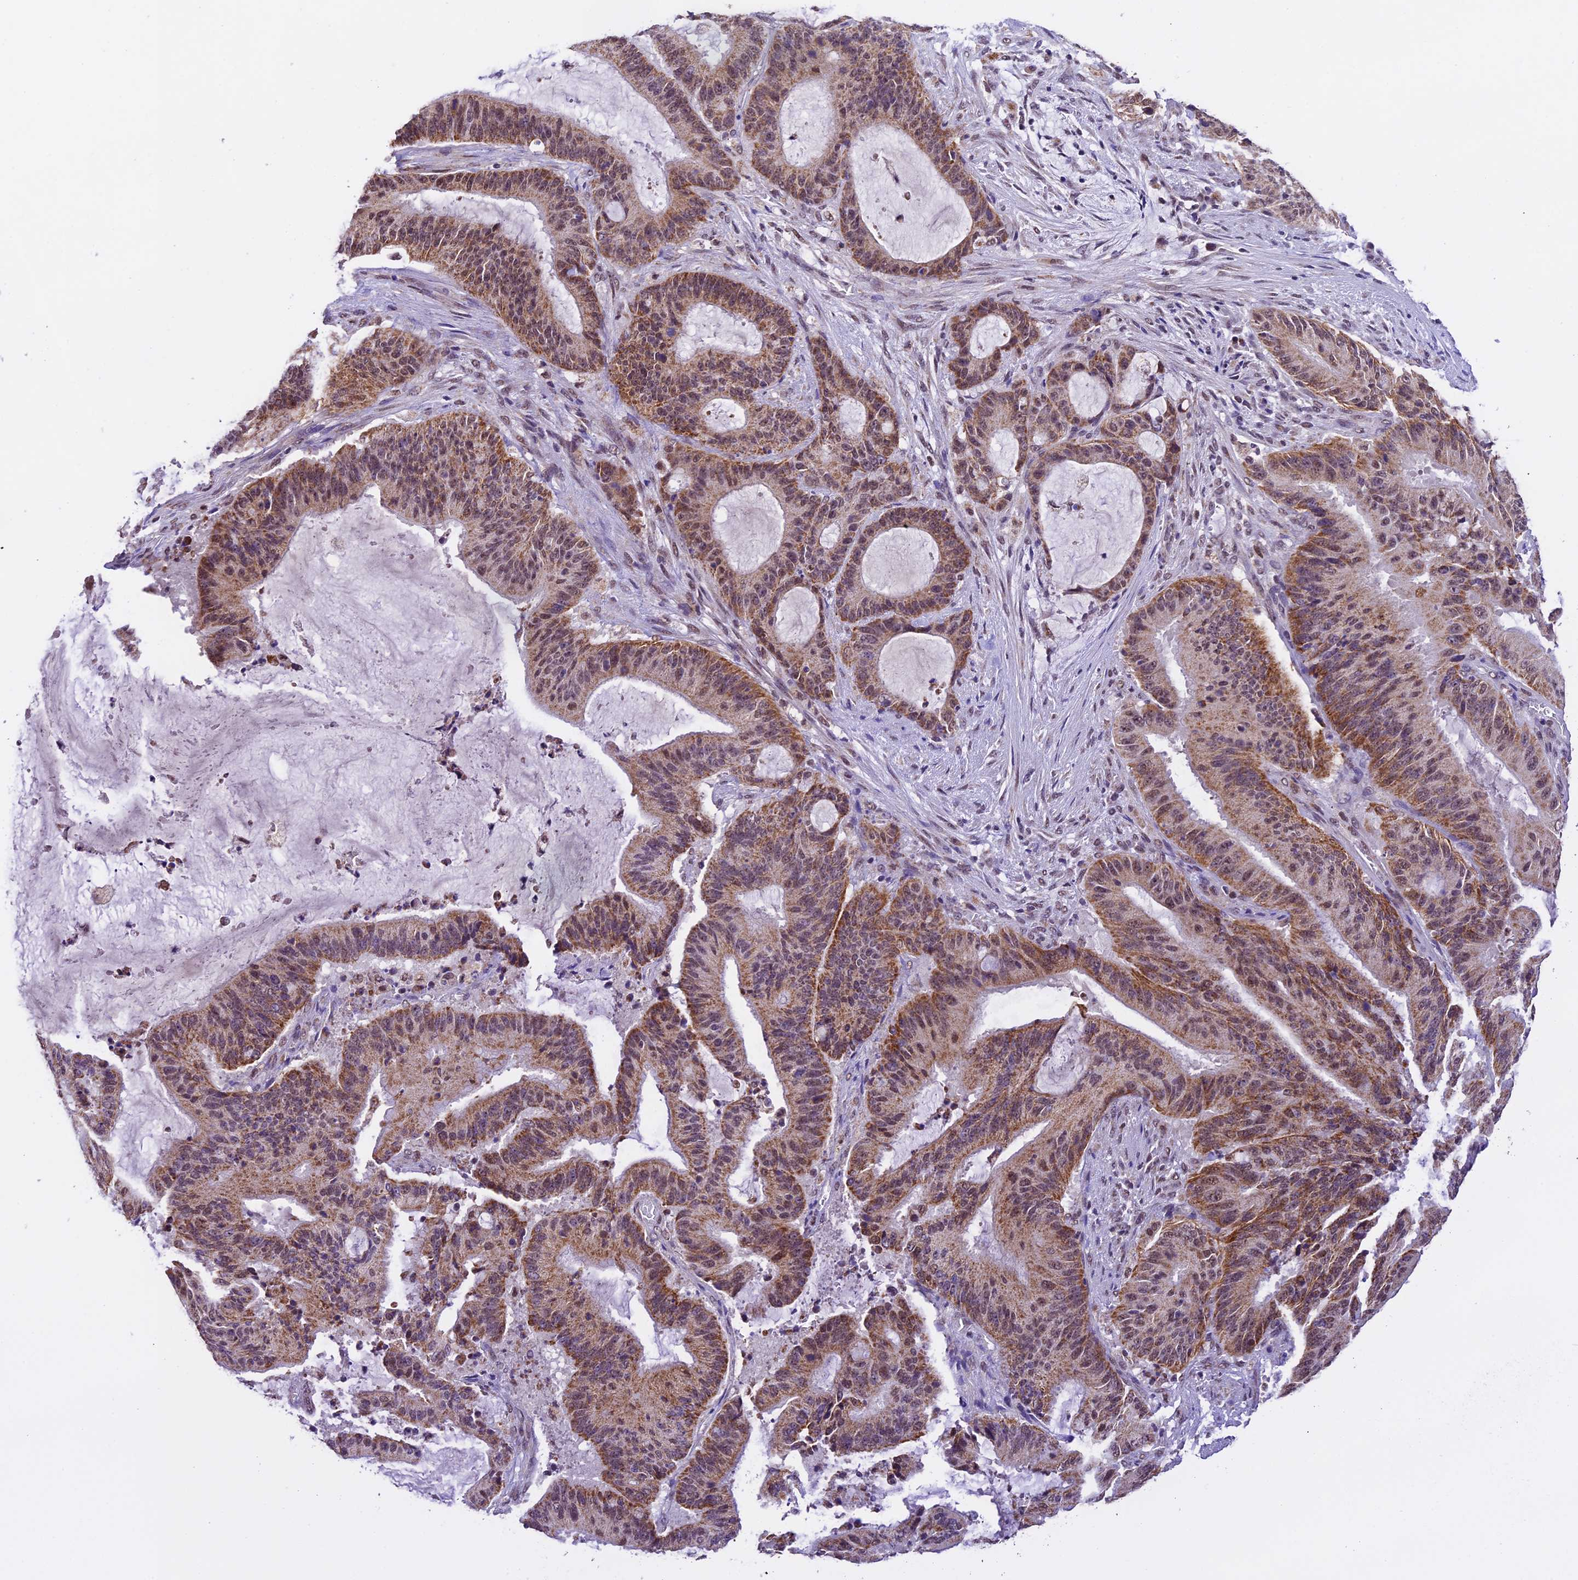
{"staining": {"intensity": "moderate", "quantity": ">75%", "location": "cytoplasmic/membranous,nuclear"}, "tissue": "liver cancer", "cell_type": "Tumor cells", "image_type": "cancer", "snomed": [{"axis": "morphology", "description": "Normal tissue, NOS"}, {"axis": "morphology", "description": "Cholangiocarcinoma"}, {"axis": "topography", "description": "Liver"}, {"axis": "topography", "description": "Peripheral nerve tissue"}], "caption": "Protein staining exhibits moderate cytoplasmic/membranous and nuclear expression in approximately >75% of tumor cells in cholangiocarcinoma (liver).", "gene": "CARS2", "patient": {"sex": "female", "age": 73}}